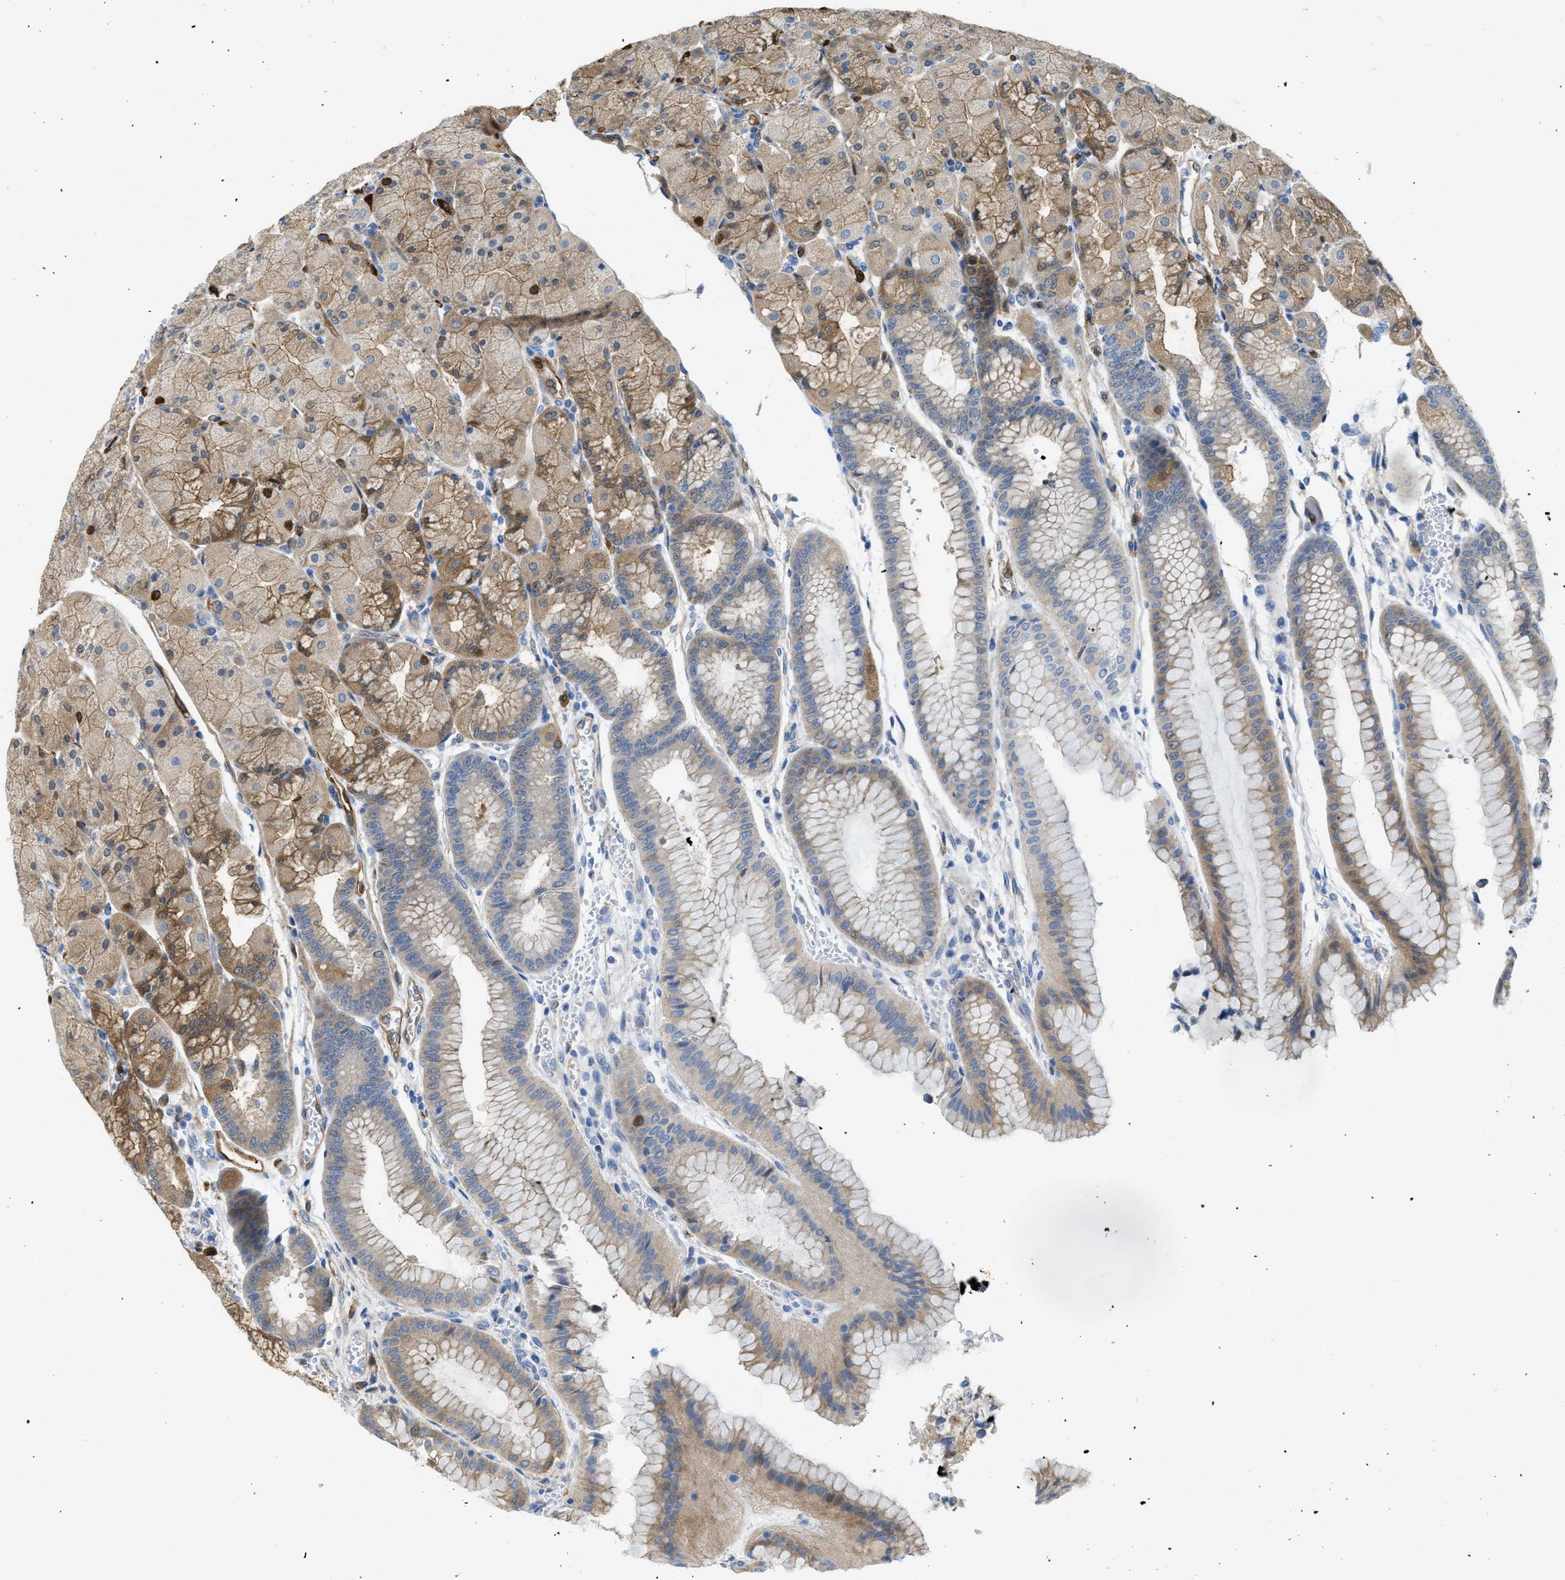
{"staining": {"intensity": "moderate", "quantity": "<25%", "location": "cytoplasmic/membranous,nuclear"}, "tissue": "stomach", "cell_type": "Glandular cells", "image_type": "normal", "snomed": [{"axis": "morphology", "description": "Normal tissue, NOS"}, {"axis": "morphology", "description": "Carcinoid, malignant, NOS"}, {"axis": "topography", "description": "Stomach, upper"}], "caption": "Protein expression analysis of unremarkable stomach demonstrates moderate cytoplasmic/membranous,nuclear staining in approximately <25% of glandular cells. Nuclei are stained in blue.", "gene": "ASS1", "patient": {"sex": "male", "age": 39}}